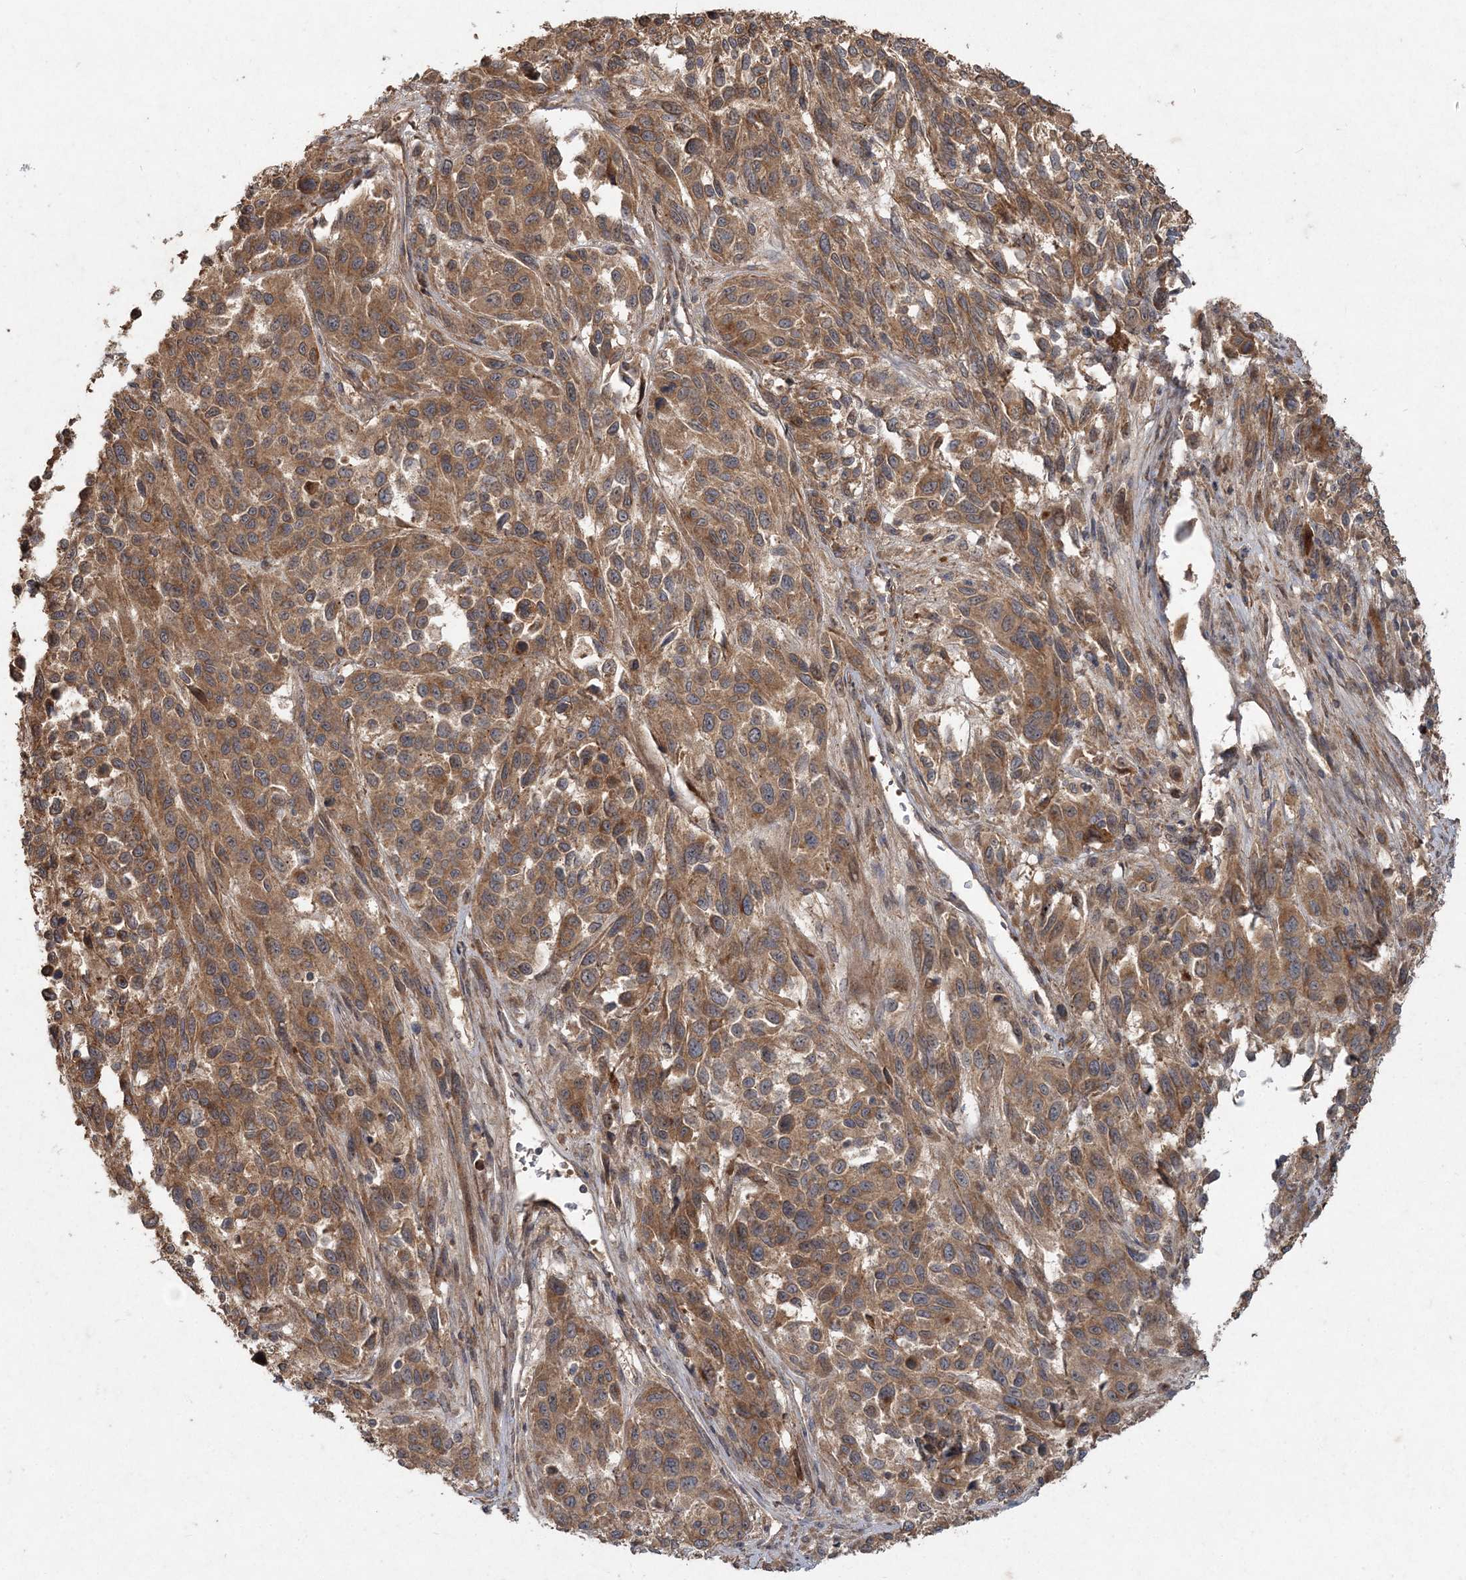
{"staining": {"intensity": "moderate", "quantity": ">75%", "location": "cytoplasmic/membranous"}, "tissue": "melanoma", "cell_type": "Tumor cells", "image_type": "cancer", "snomed": [{"axis": "morphology", "description": "Malignant melanoma, Metastatic site"}, {"axis": "topography", "description": "Lymph node"}], "caption": "IHC of melanoma displays medium levels of moderate cytoplasmic/membranous expression in about >75% of tumor cells. The staining is performed using DAB (3,3'-diaminobenzidine) brown chromogen to label protein expression. The nuclei are counter-stained blue using hematoxylin.", "gene": "SPRY1", "patient": {"sex": "male", "age": 61}}